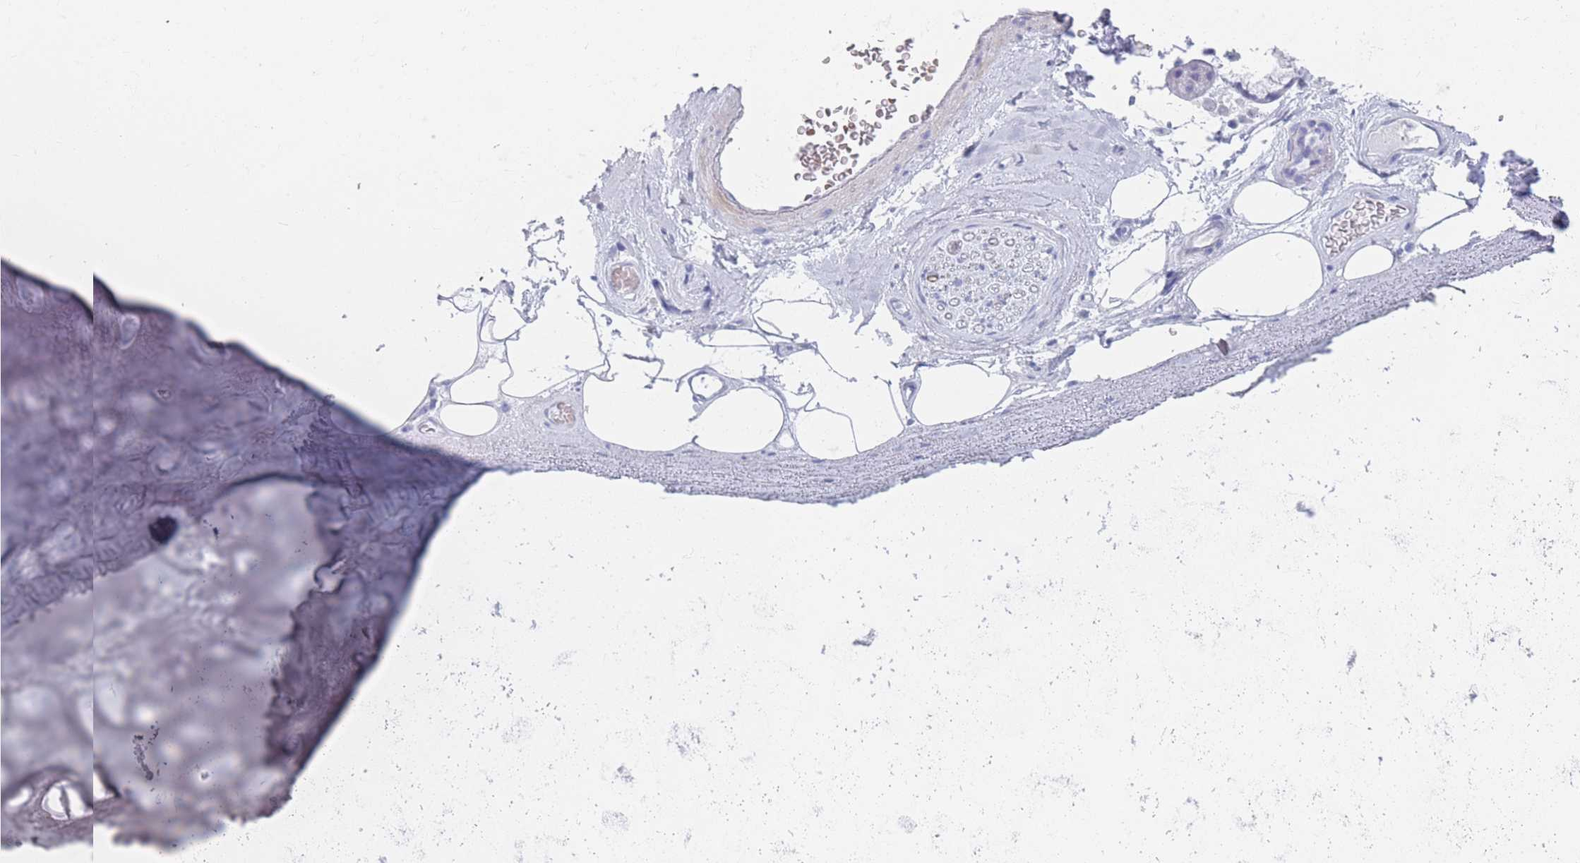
{"staining": {"intensity": "negative", "quantity": "none", "location": "none"}, "tissue": "adipose tissue", "cell_type": "Adipocytes", "image_type": "normal", "snomed": [{"axis": "morphology", "description": "Normal tissue, NOS"}, {"axis": "topography", "description": "Cartilage tissue"}], "caption": "Immunohistochemistry photomicrograph of normal adipose tissue stained for a protein (brown), which shows no staining in adipocytes. Brightfield microscopy of immunohistochemistry (IHC) stained with DAB (3,3'-diaminobenzidine) (brown) and hematoxylin (blue), captured at high magnification.", "gene": "OR5D16", "patient": {"sex": "male", "age": 81}}